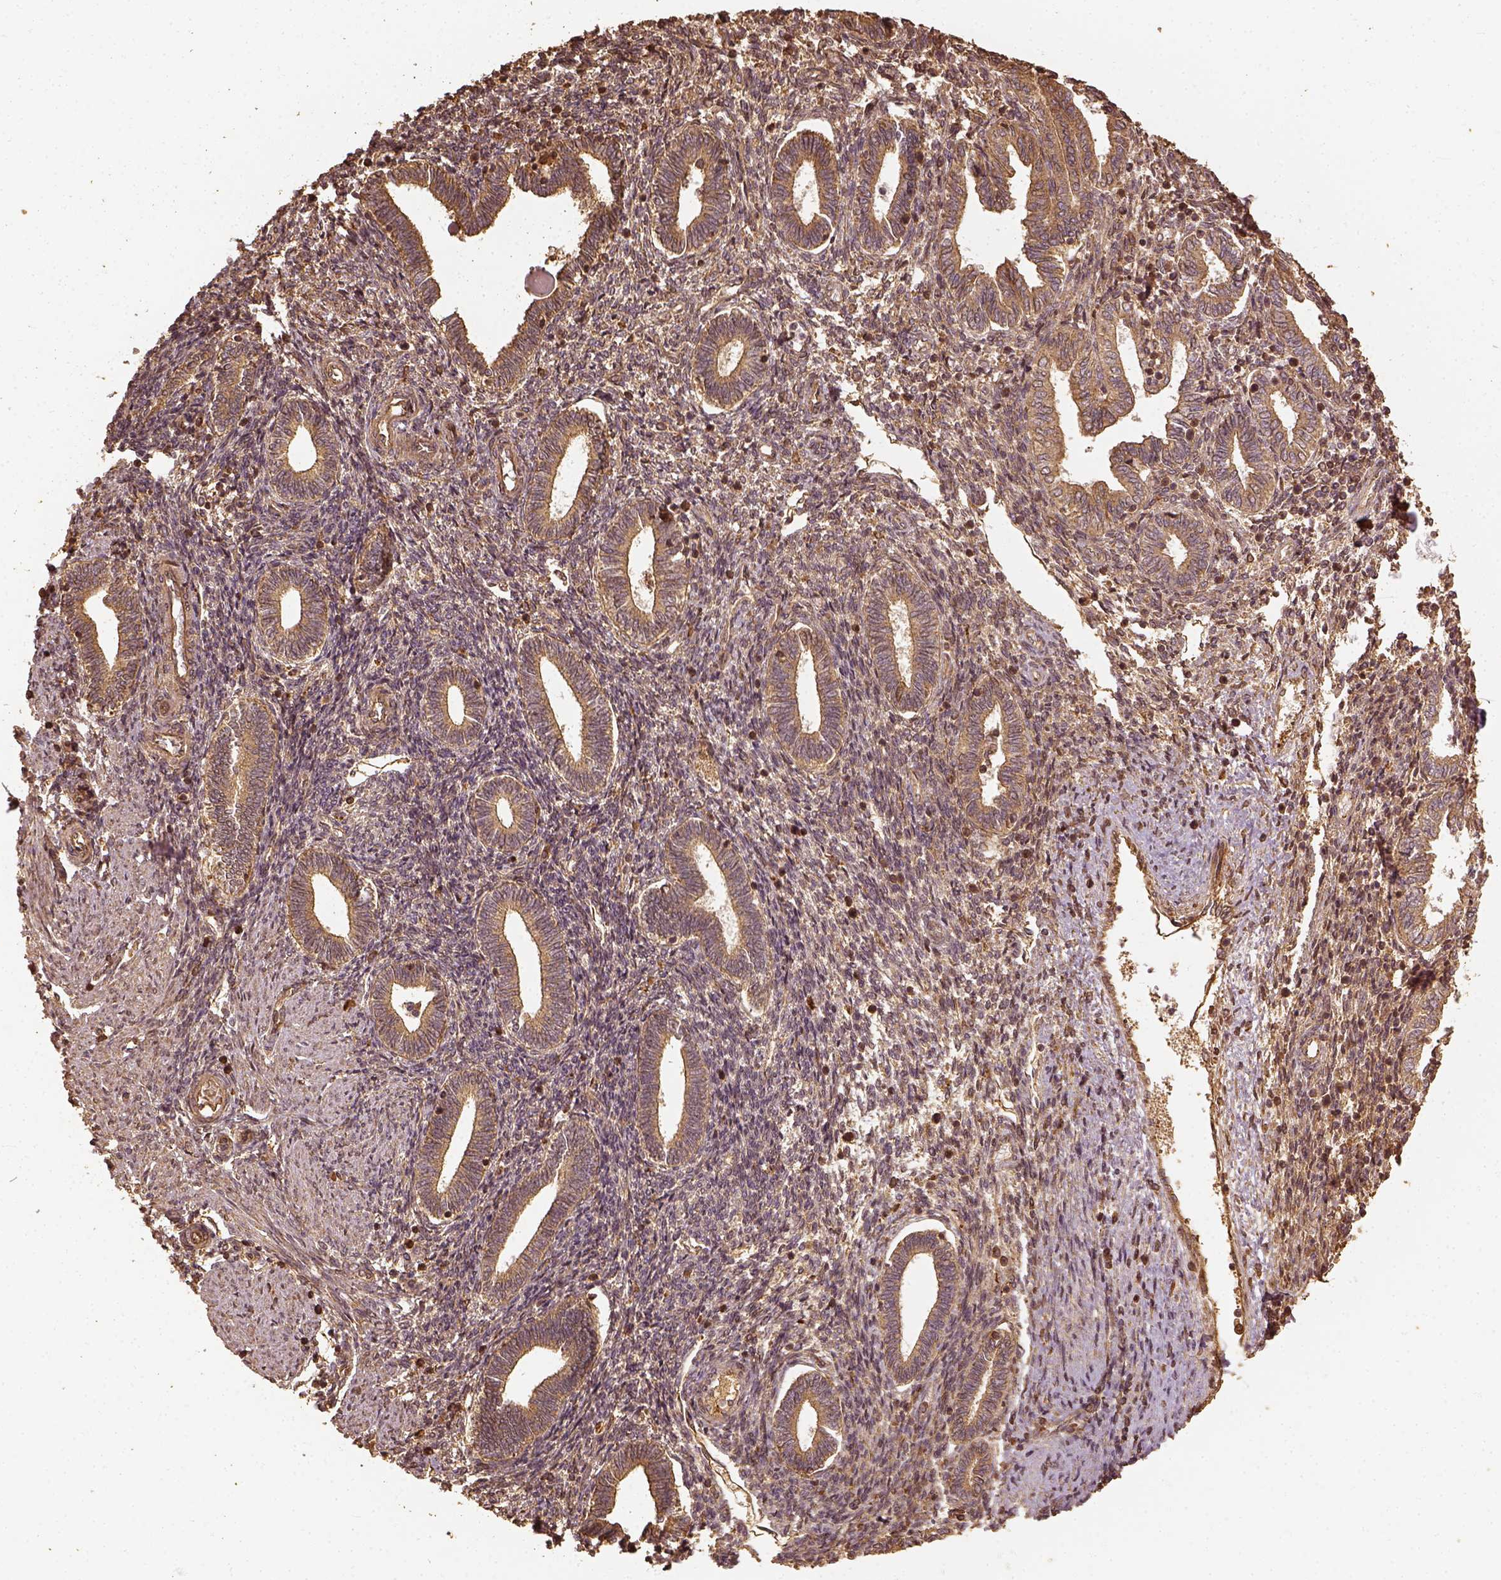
{"staining": {"intensity": "moderate", "quantity": "25%-75%", "location": "cytoplasmic/membranous"}, "tissue": "endometrium", "cell_type": "Cells in endometrial stroma", "image_type": "normal", "snomed": [{"axis": "morphology", "description": "Normal tissue, NOS"}, {"axis": "topography", "description": "Endometrium"}], "caption": "About 25%-75% of cells in endometrial stroma in normal human endometrium demonstrate moderate cytoplasmic/membranous protein positivity as visualized by brown immunohistochemical staining.", "gene": "VEGFA", "patient": {"sex": "female", "age": 42}}